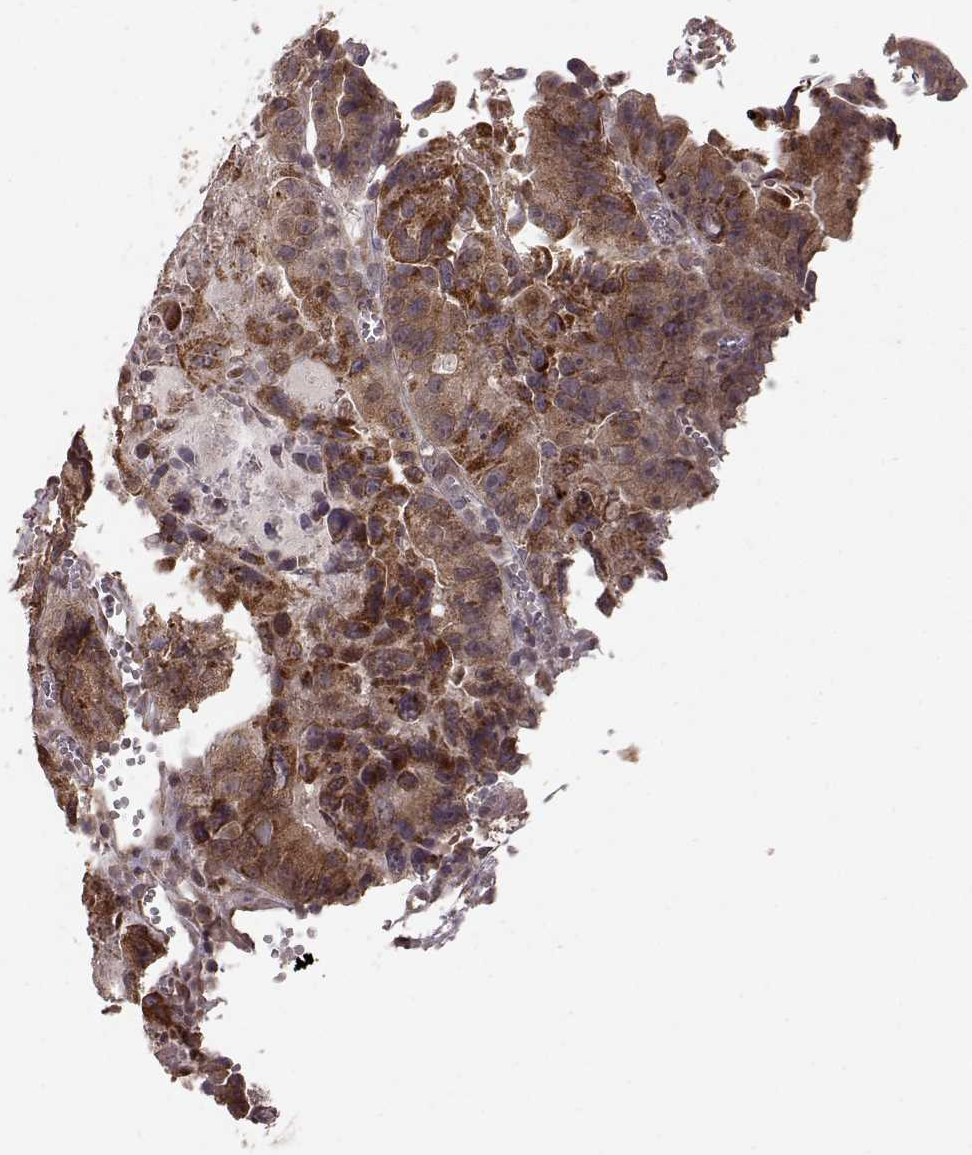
{"staining": {"intensity": "strong", "quantity": ">75%", "location": "cytoplasmic/membranous"}, "tissue": "colorectal cancer", "cell_type": "Tumor cells", "image_type": "cancer", "snomed": [{"axis": "morphology", "description": "Adenocarcinoma, NOS"}, {"axis": "topography", "description": "Colon"}], "caption": "Immunohistochemistry (IHC) (DAB) staining of human adenocarcinoma (colorectal) reveals strong cytoplasmic/membranous protein expression in approximately >75% of tumor cells.", "gene": "ELOVL5", "patient": {"sex": "female", "age": 86}}